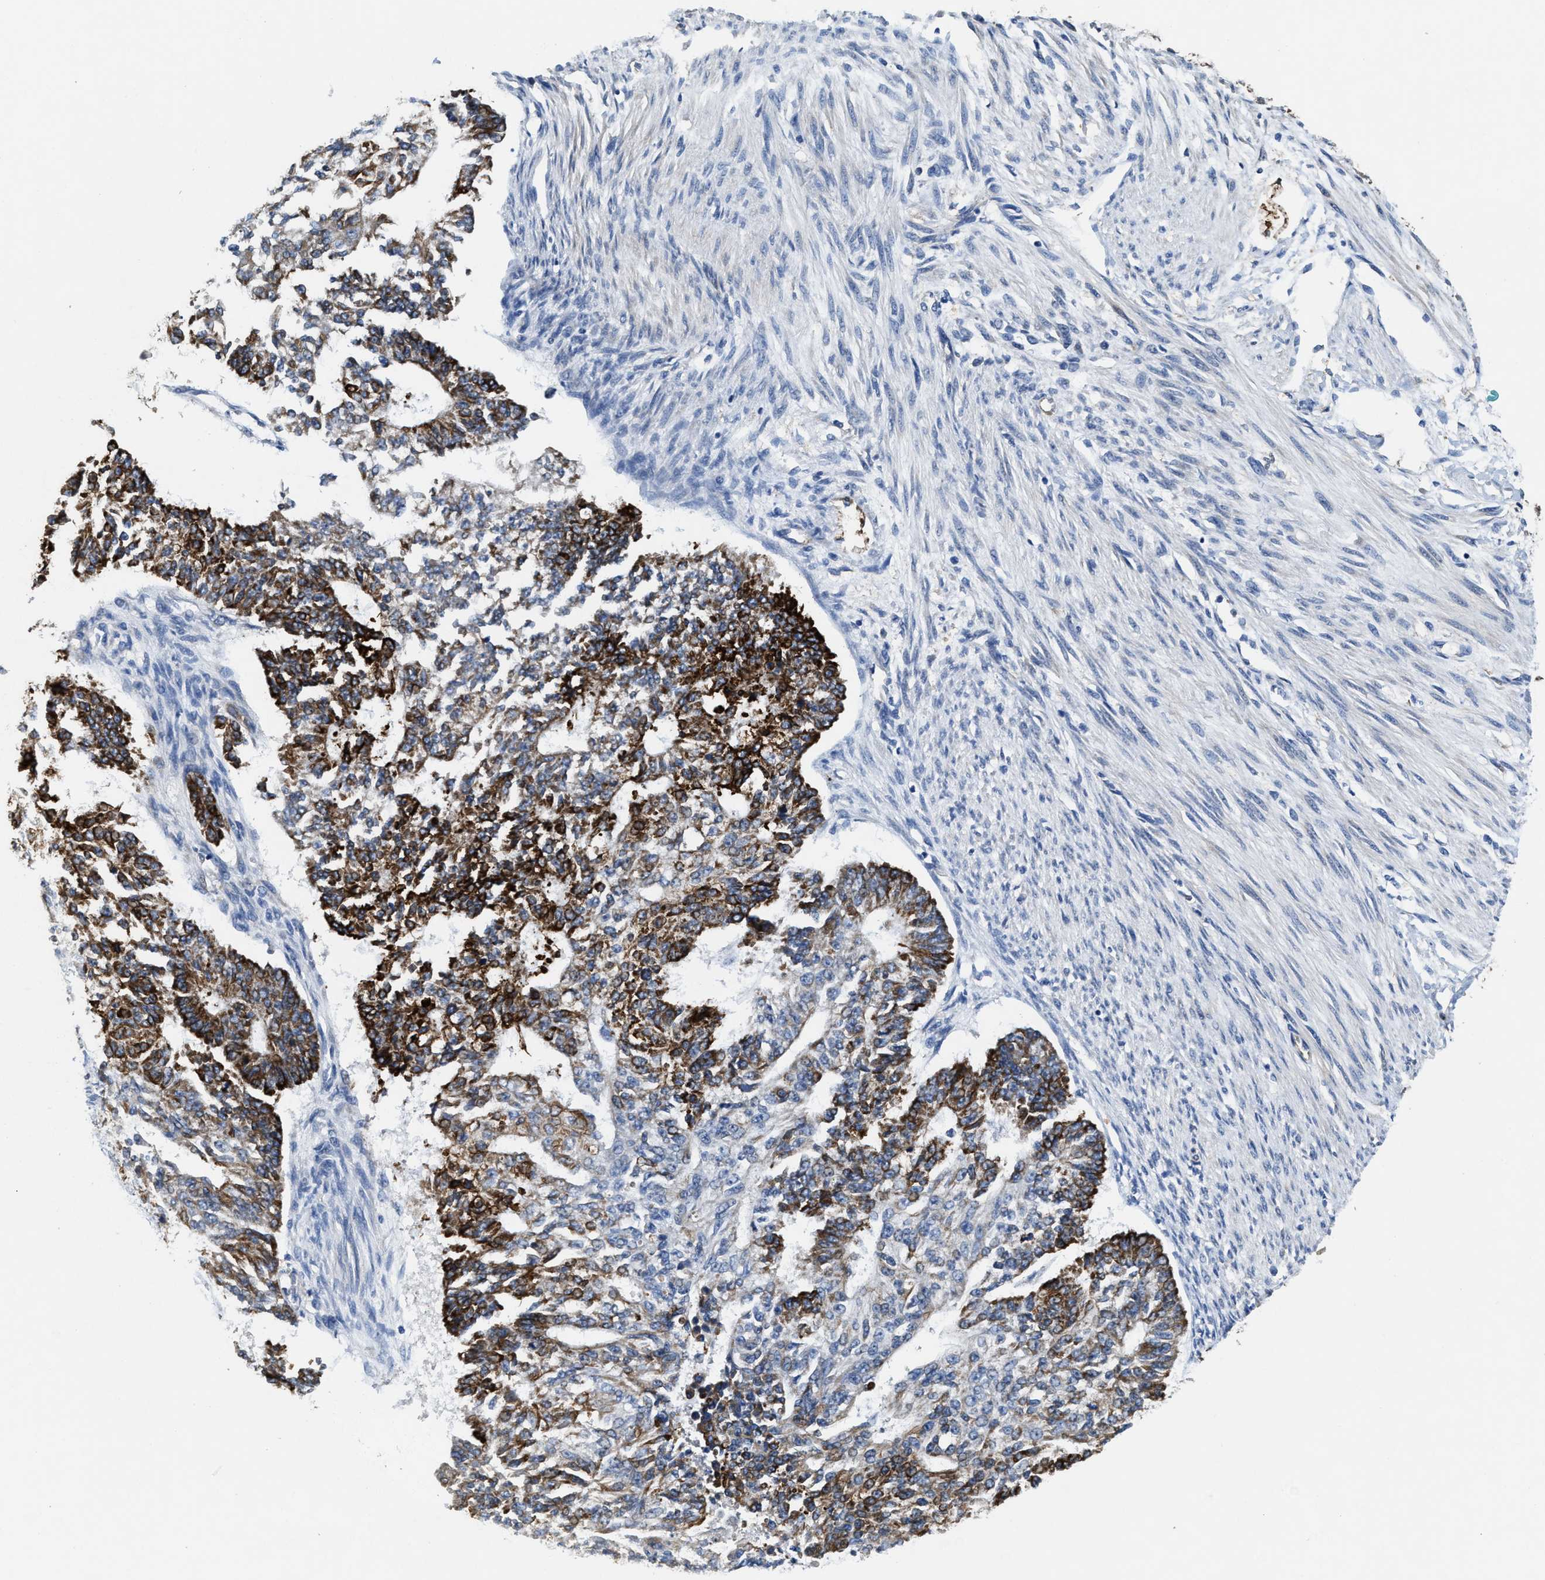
{"staining": {"intensity": "strong", "quantity": ">75%", "location": "cytoplasmic/membranous"}, "tissue": "endometrial cancer", "cell_type": "Tumor cells", "image_type": "cancer", "snomed": [{"axis": "morphology", "description": "Adenocarcinoma, NOS"}, {"axis": "topography", "description": "Endometrium"}], "caption": "Human endometrial cancer stained for a protein (brown) displays strong cytoplasmic/membranous positive expression in approximately >75% of tumor cells.", "gene": "PEG10", "patient": {"sex": "female", "age": 32}}